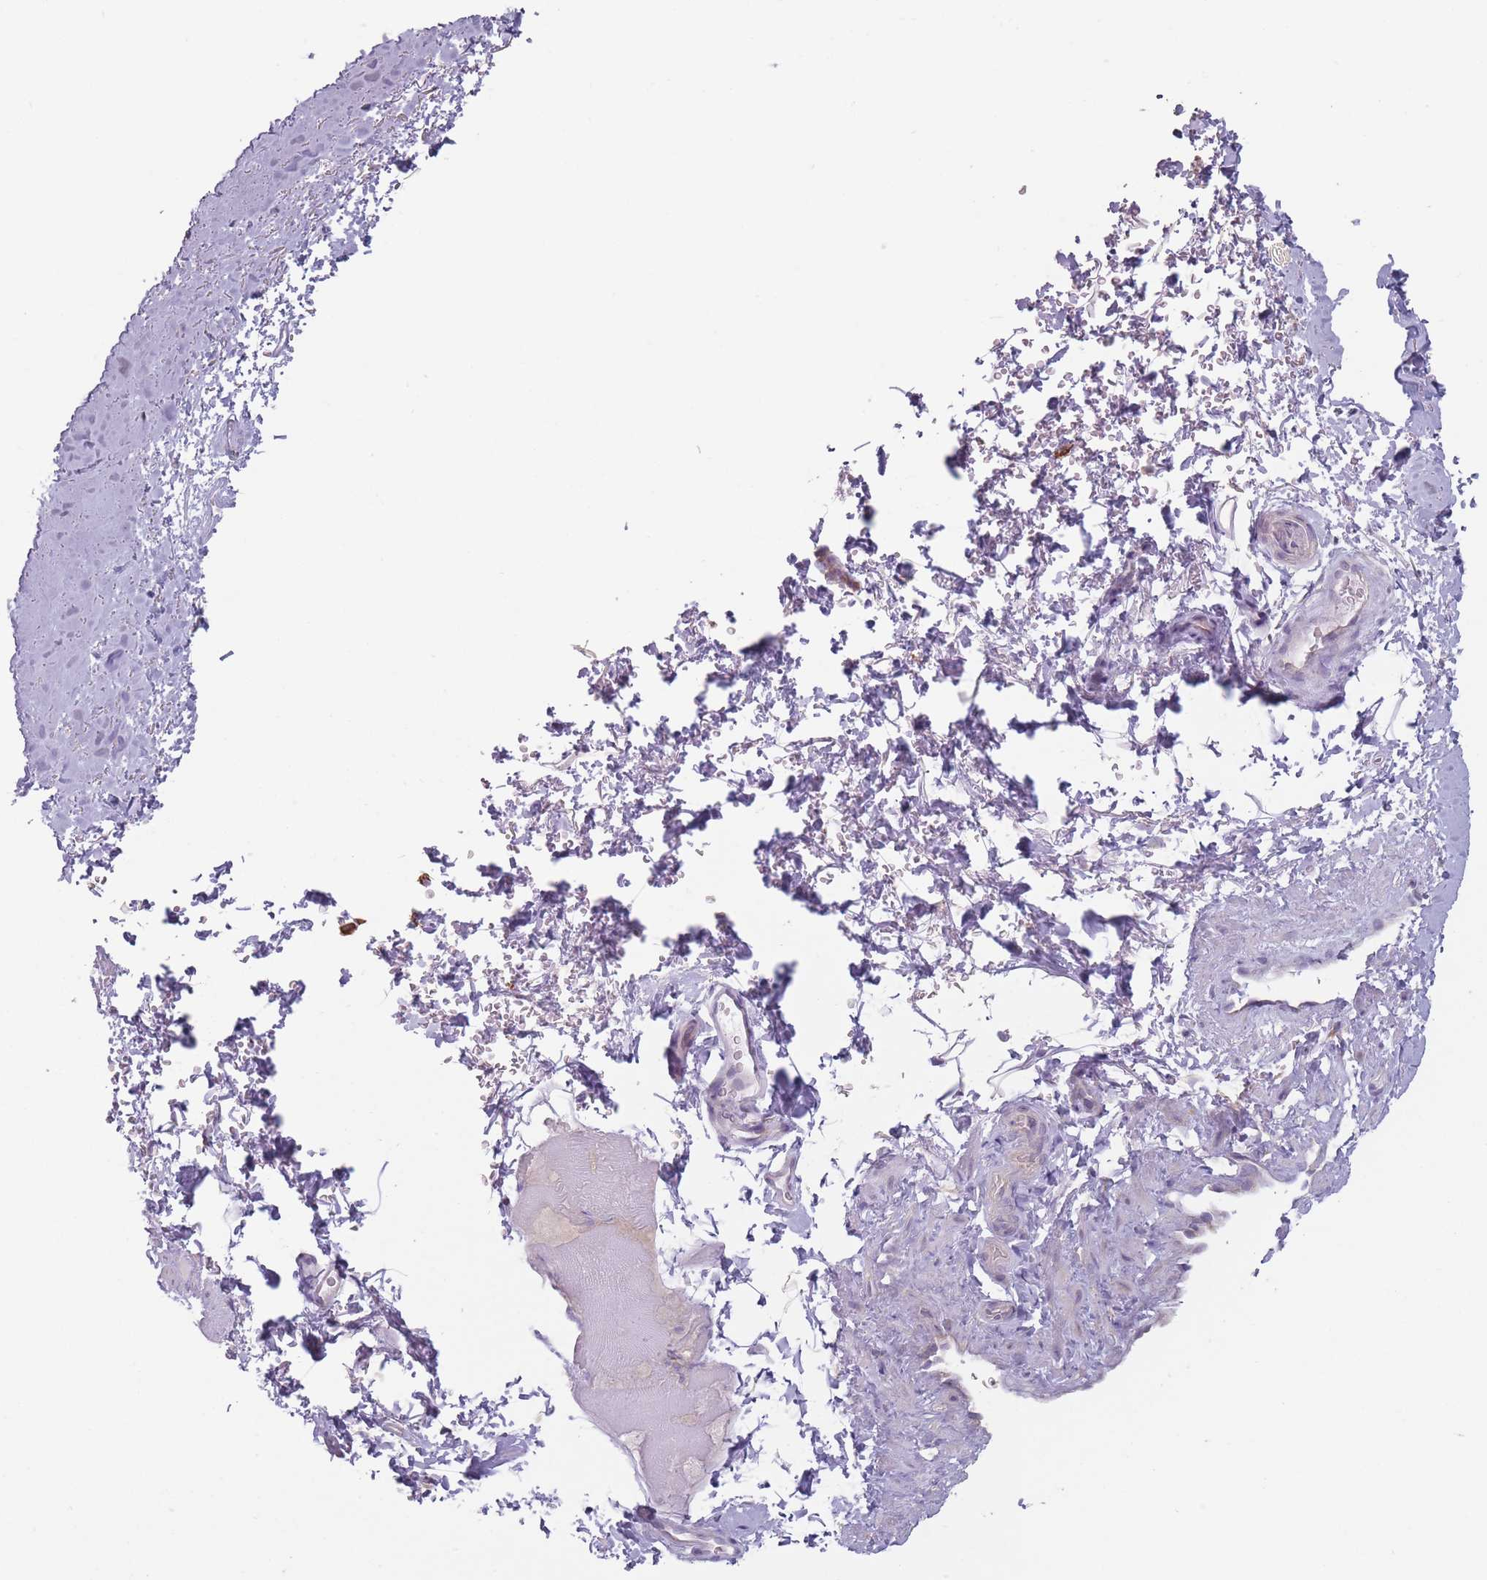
{"staining": {"intensity": "negative", "quantity": "none", "location": "none"}, "tissue": "smooth muscle", "cell_type": "Smooth muscle cells", "image_type": "normal", "snomed": [{"axis": "morphology", "description": "Normal tissue, NOS"}, {"axis": "topography", "description": "Smooth muscle"}, {"axis": "topography", "description": "Peripheral nerve tissue"}], "caption": "A micrograph of smooth muscle stained for a protein demonstrates no brown staining in smooth muscle cells. Nuclei are stained in blue.", "gene": "HSBP1L1", "patient": {"sex": "male", "age": 69}}